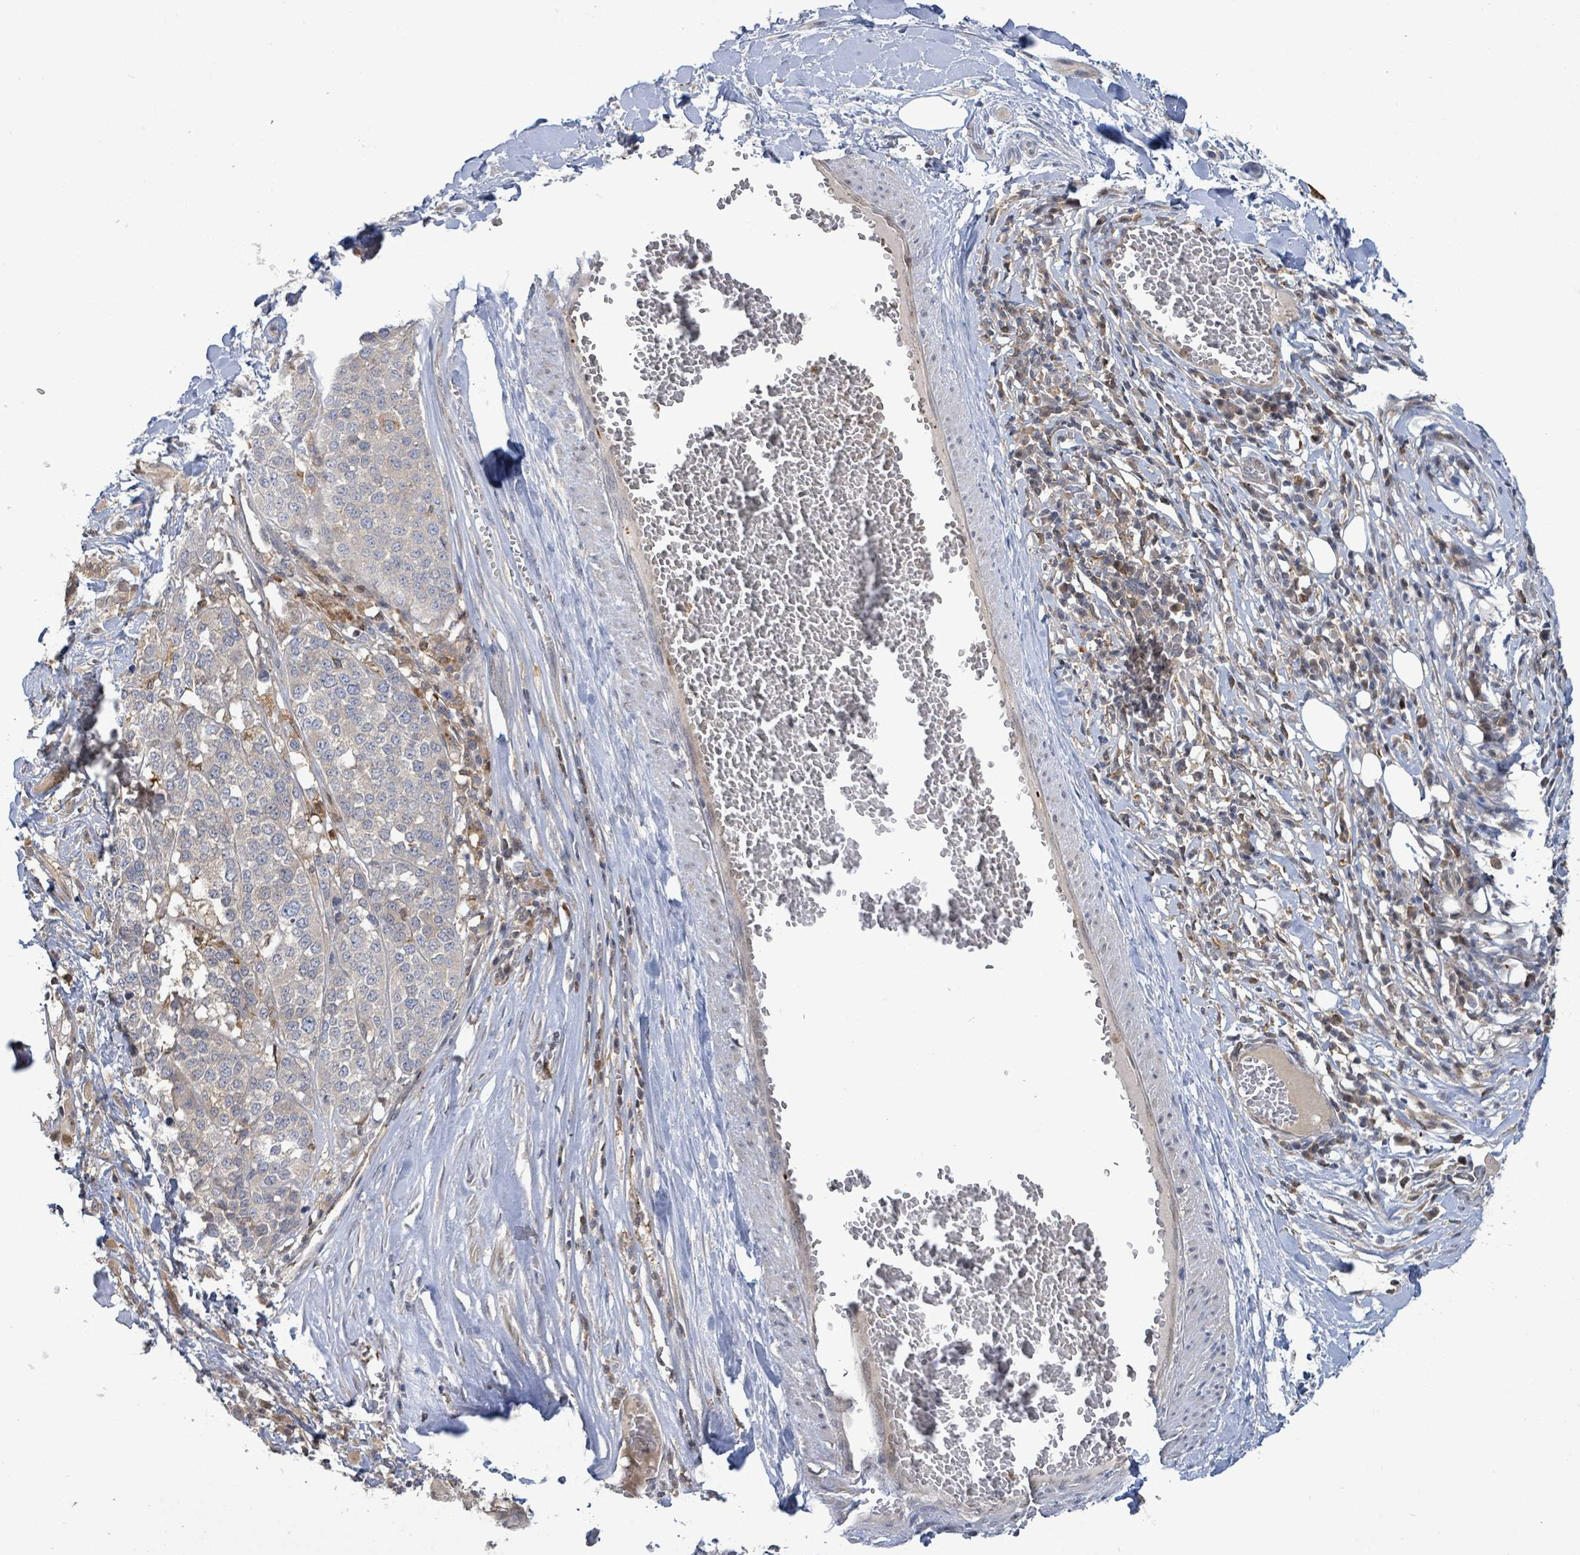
{"staining": {"intensity": "negative", "quantity": "none", "location": "none"}, "tissue": "melanoma", "cell_type": "Tumor cells", "image_type": "cancer", "snomed": [{"axis": "morphology", "description": "Malignant melanoma, Metastatic site"}, {"axis": "topography", "description": "Lymph node"}], "caption": "IHC image of human malignant melanoma (metastatic site) stained for a protein (brown), which demonstrates no staining in tumor cells.", "gene": "PGAM1", "patient": {"sex": "male", "age": 44}}